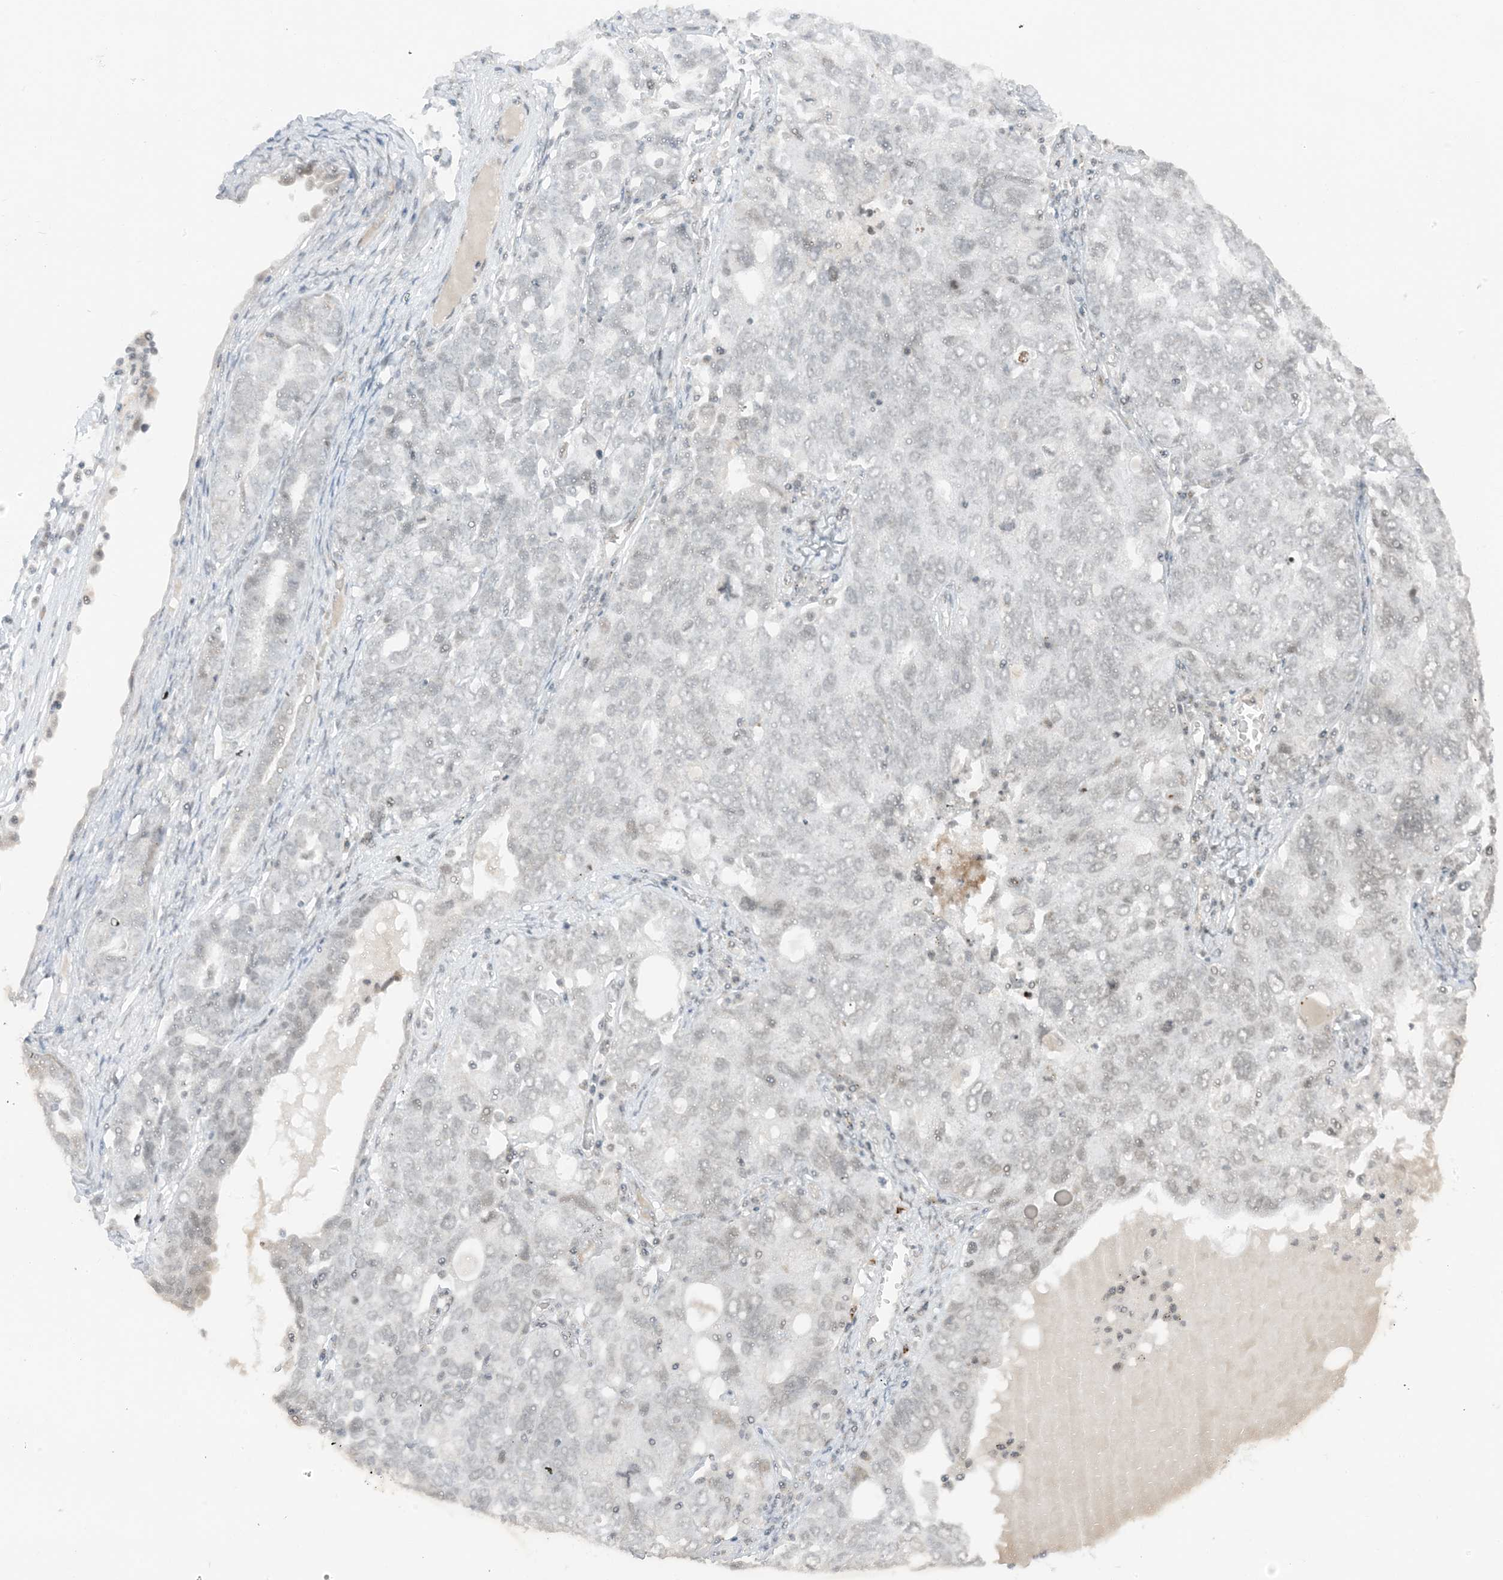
{"staining": {"intensity": "negative", "quantity": "none", "location": "none"}, "tissue": "ovarian cancer", "cell_type": "Tumor cells", "image_type": "cancer", "snomed": [{"axis": "morphology", "description": "Carcinoma, endometroid"}, {"axis": "topography", "description": "Ovary"}], "caption": "IHC micrograph of ovarian cancer stained for a protein (brown), which demonstrates no staining in tumor cells.", "gene": "METAP1D", "patient": {"sex": "female", "age": 62}}